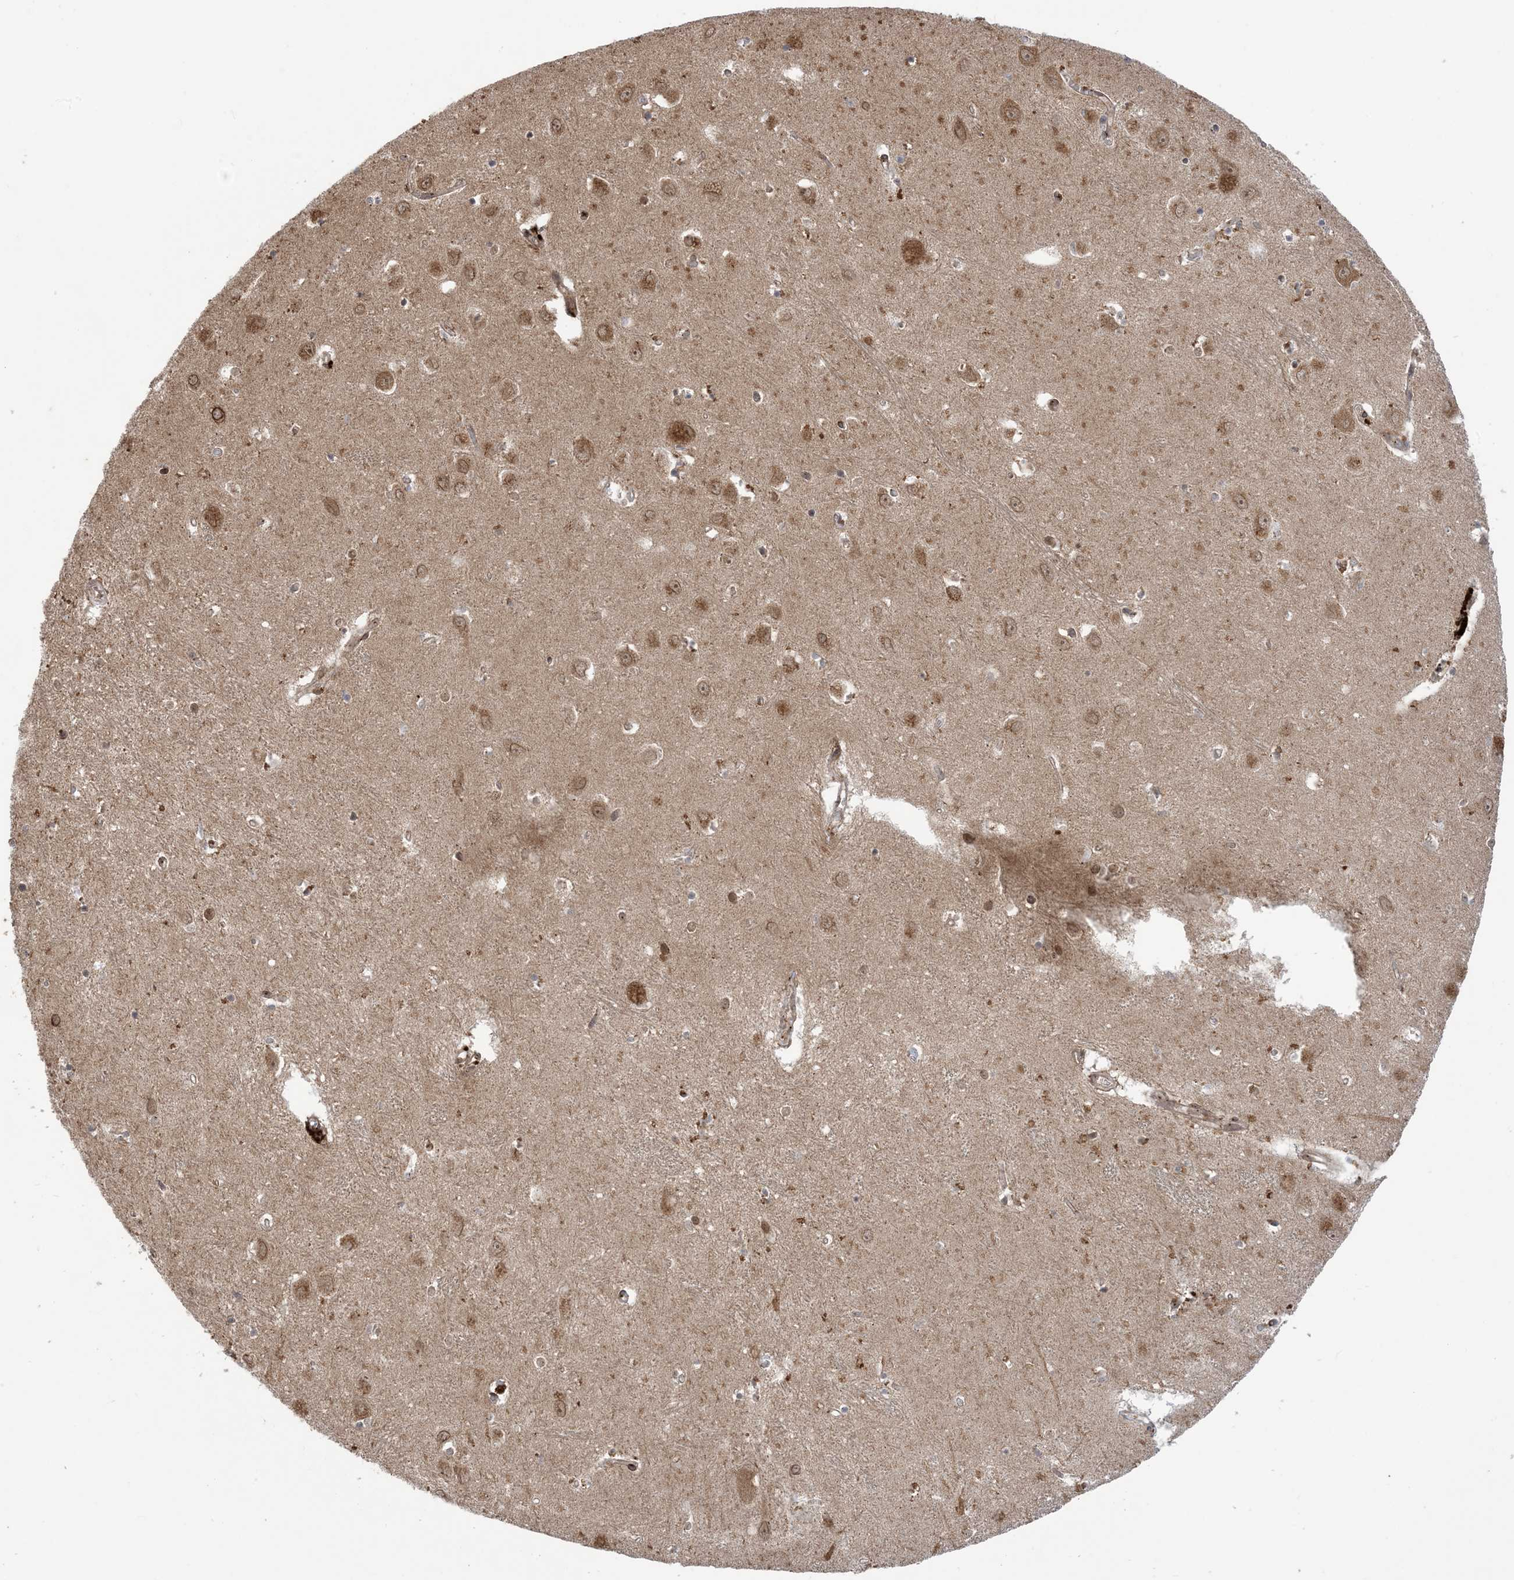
{"staining": {"intensity": "moderate", "quantity": "<25%", "location": "cytoplasmic/membranous"}, "tissue": "hippocampus", "cell_type": "Glial cells", "image_type": "normal", "snomed": [{"axis": "morphology", "description": "Normal tissue, NOS"}, {"axis": "topography", "description": "Hippocampus"}], "caption": "Protein expression analysis of benign hippocampus exhibits moderate cytoplasmic/membranous positivity in approximately <25% of glial cells. (DAB IHC with brightfield microscopy, high magnification).", "gene": "CASP4", "patient": {"sex": "female", "age": 64}}